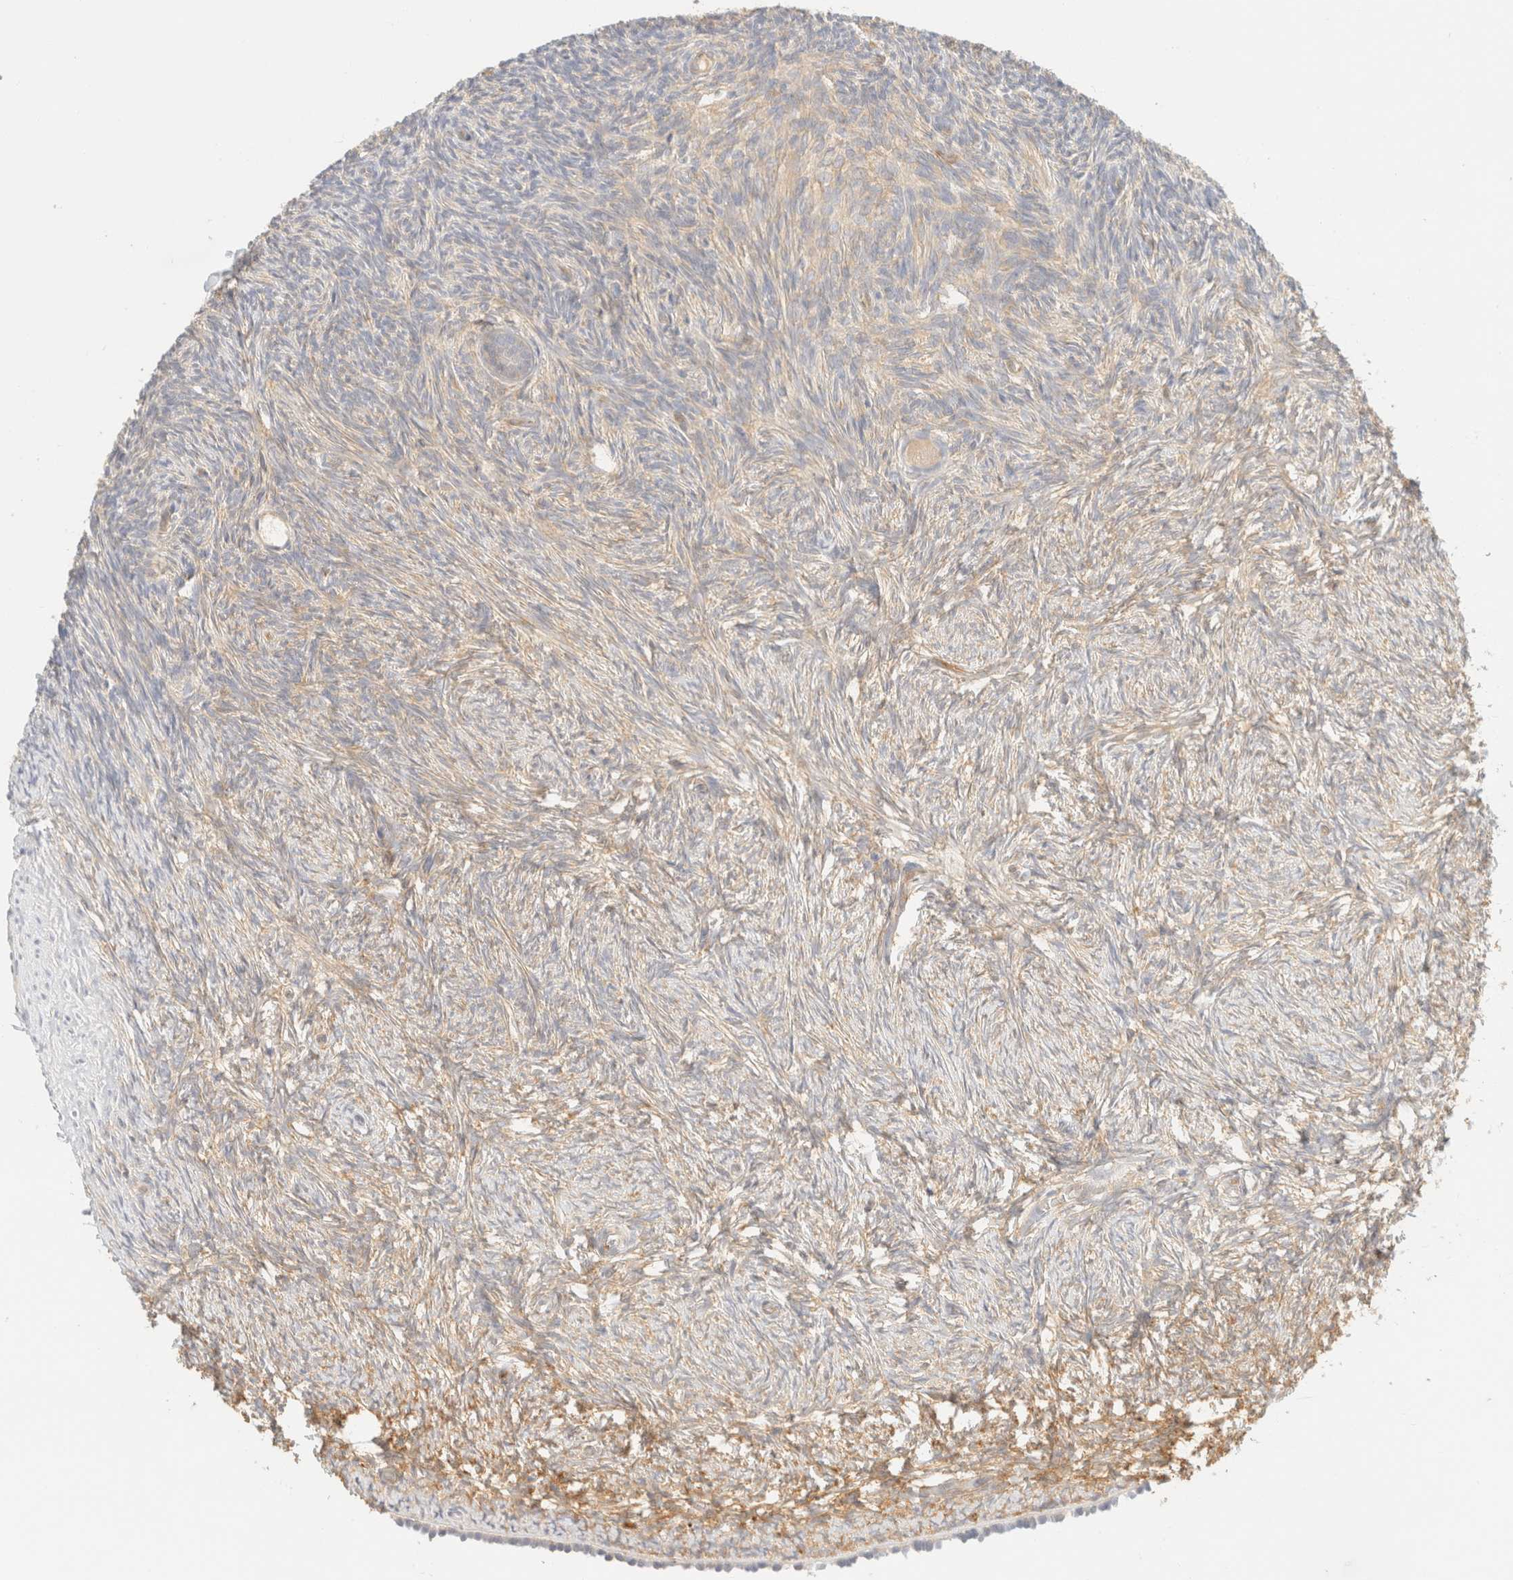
{"staining": {"intensity": "weak", "quantity": "25%-75%", "location": "cytoplasmic/membranous"}, "tissue": "ovary", "cell_type": "Follicle cells", "image_type": "normal", "snomed": [{"axis": "morphology", "description": "Normal tissue, NOS"}, {"axis": "topography", "description": "Ovary"}], "caption": "Protein staining reveals weak cytoplasmic/membranous positivity in approximately 25%-75% of follicle cells in unremarkable ovary.", "gene": "FHOD1", "patient": {"sex": "female", "age": 34}}